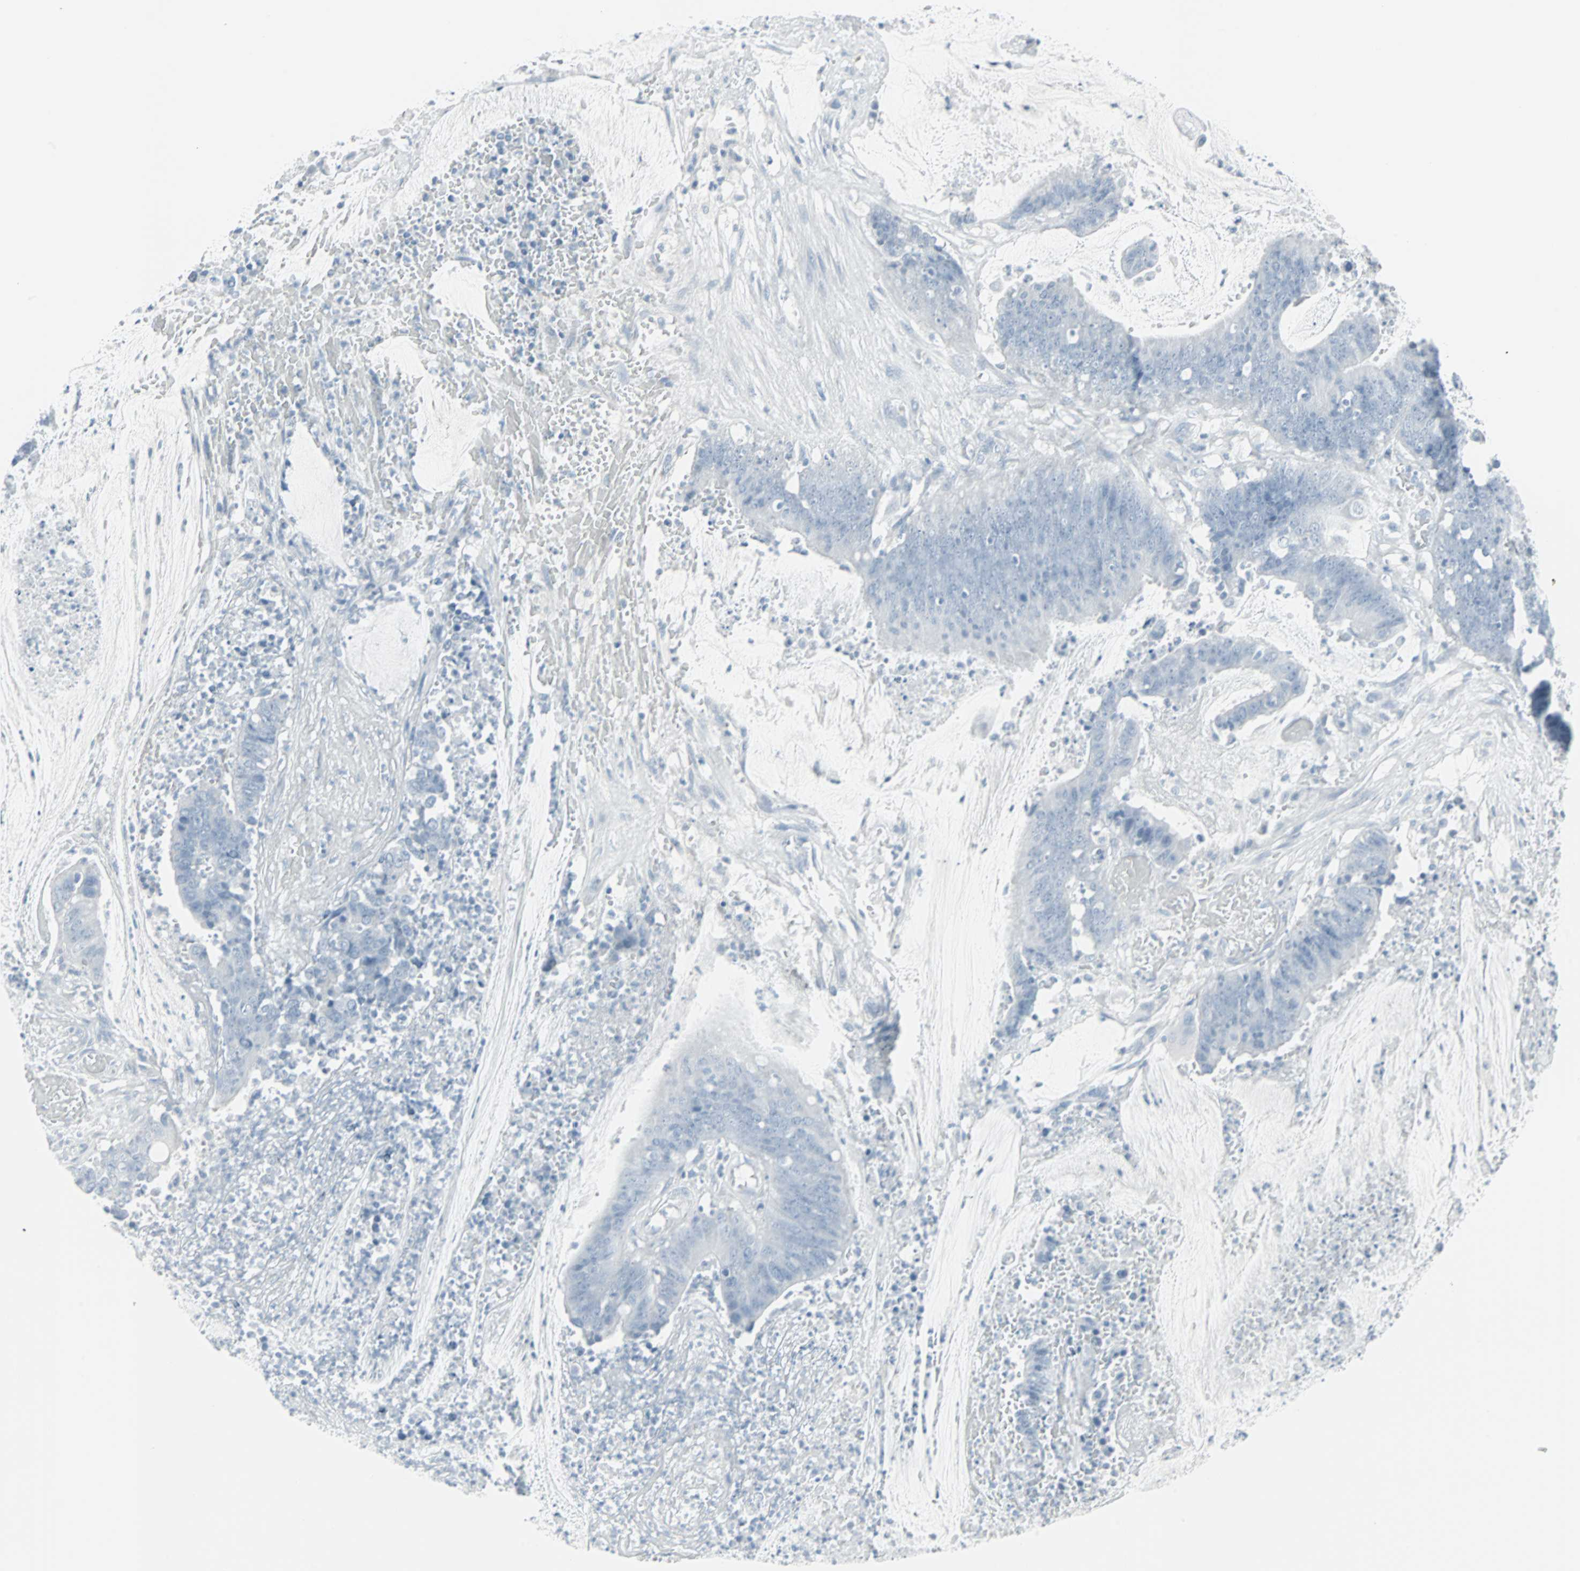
{"staining": {"intensity": "negative", "quantity": "none", "location": "none"}, "tissue": "colorectal cancer", "cell_type": "Tumor cells", "image_type": "cancer", "snomed": [{"axis": "morphology", "description": "Adenocarcinoma, NOS"}, {"axis": "topography", "description": "Rectum"}], "caption": "An immunohistochemistry (IHC) micrograph of adenocarcinoma (colorectal) is shown. There is no staining in tumor cells of adenocarcinoma (colorectal).", "gene": "LANCL3", "patient": {"sex": "female", "age": 66}}